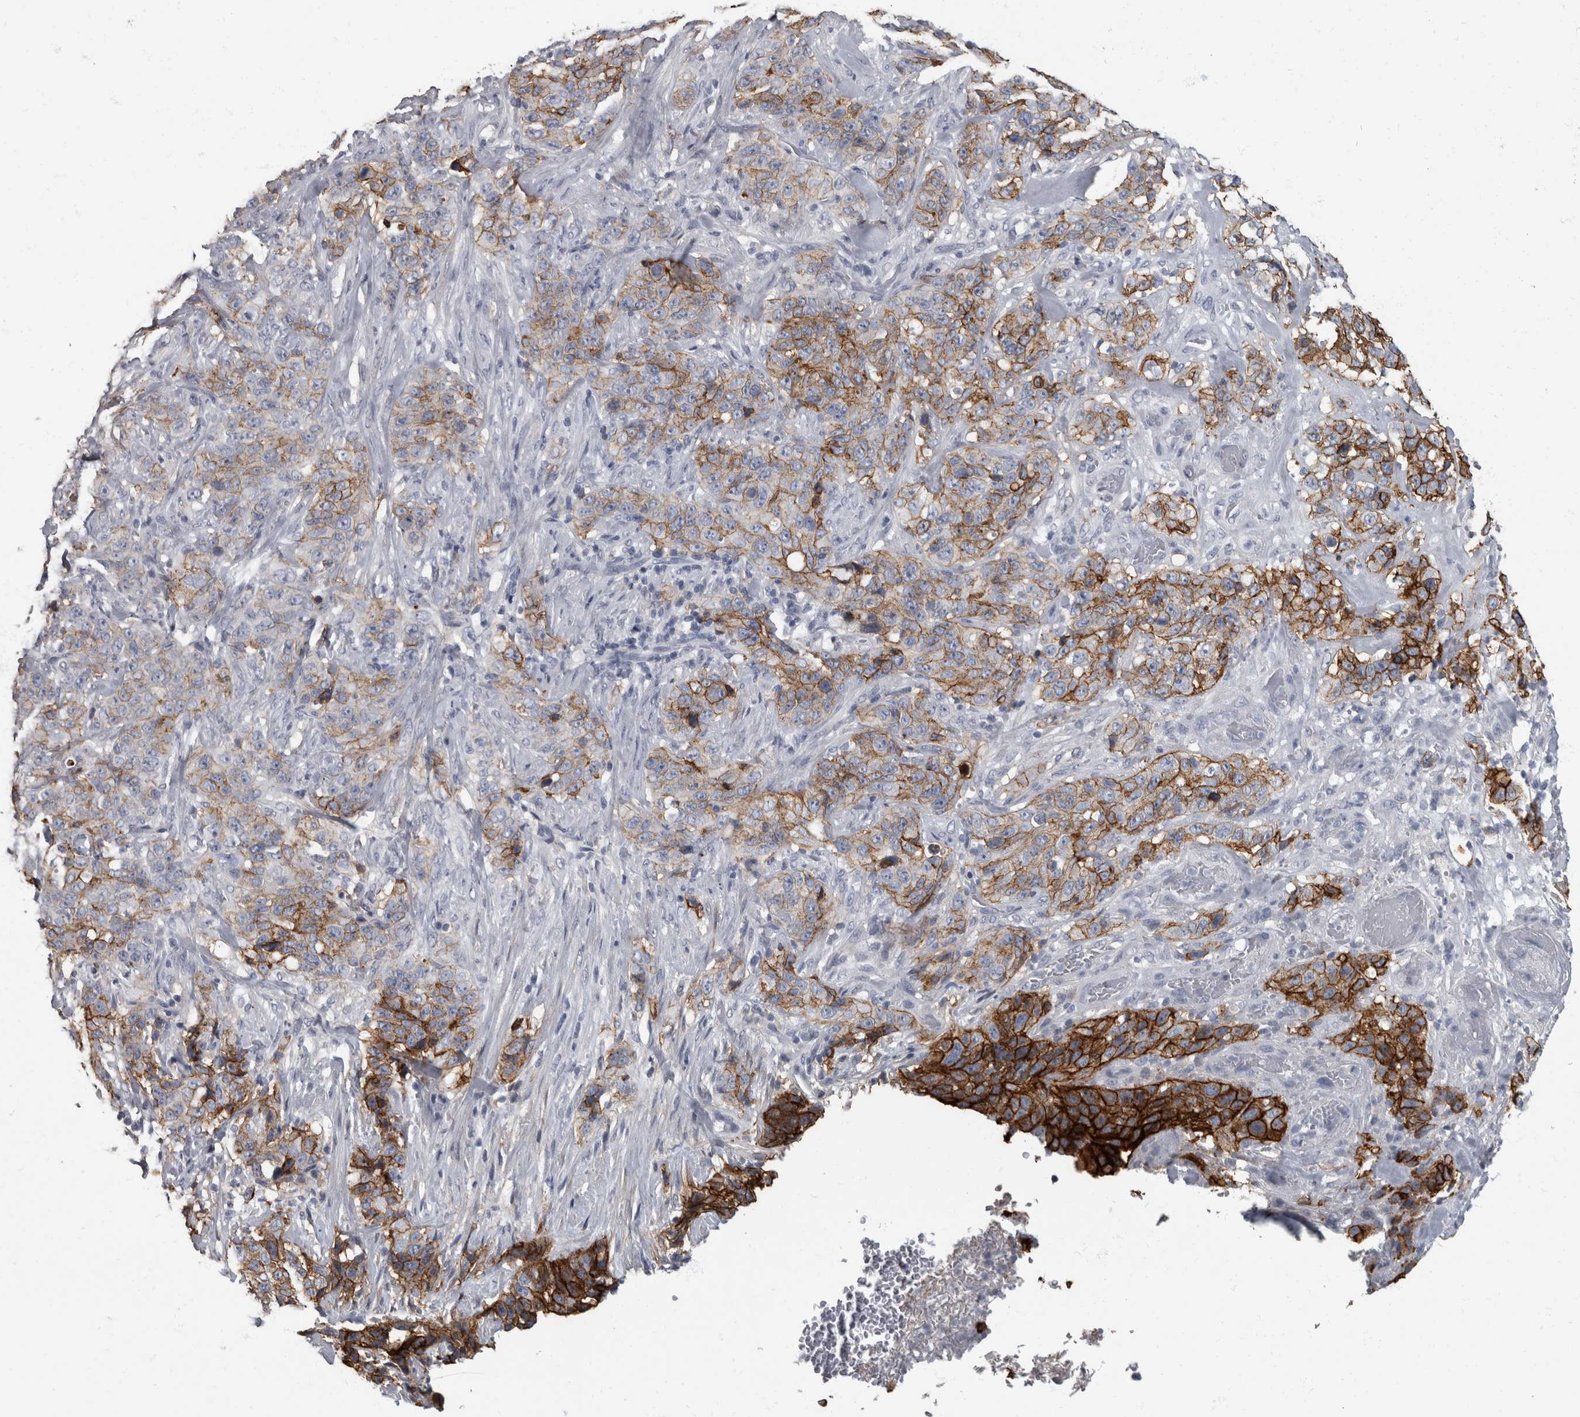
{"staining": {"intensity": "moderate", "quantity": ">75%", "location": "cytoplasmic/membranous"}, "tissue": "stomach cancer", "cell_type": "Tumor cells", "image_type": "cancer", "snomed": [{"axis": "morphology", "description": "Adenocarcinoma, NOS"}, {"axis": "topography", "description": "Stomach"}], "caption": "Immunohistochemistry micrograph of neoplastic tissue: human stomach cancer (adenocarcinoma) stained using immunohistochemistry displays medium levels of moderate protein expression localized specifically in the cytoplasmic/membranous of tumor cells, appearing as a cytoplasmic/membranous brown color.", "gene": "DSG2", "patient": {"sex": "male", "age": 48}}